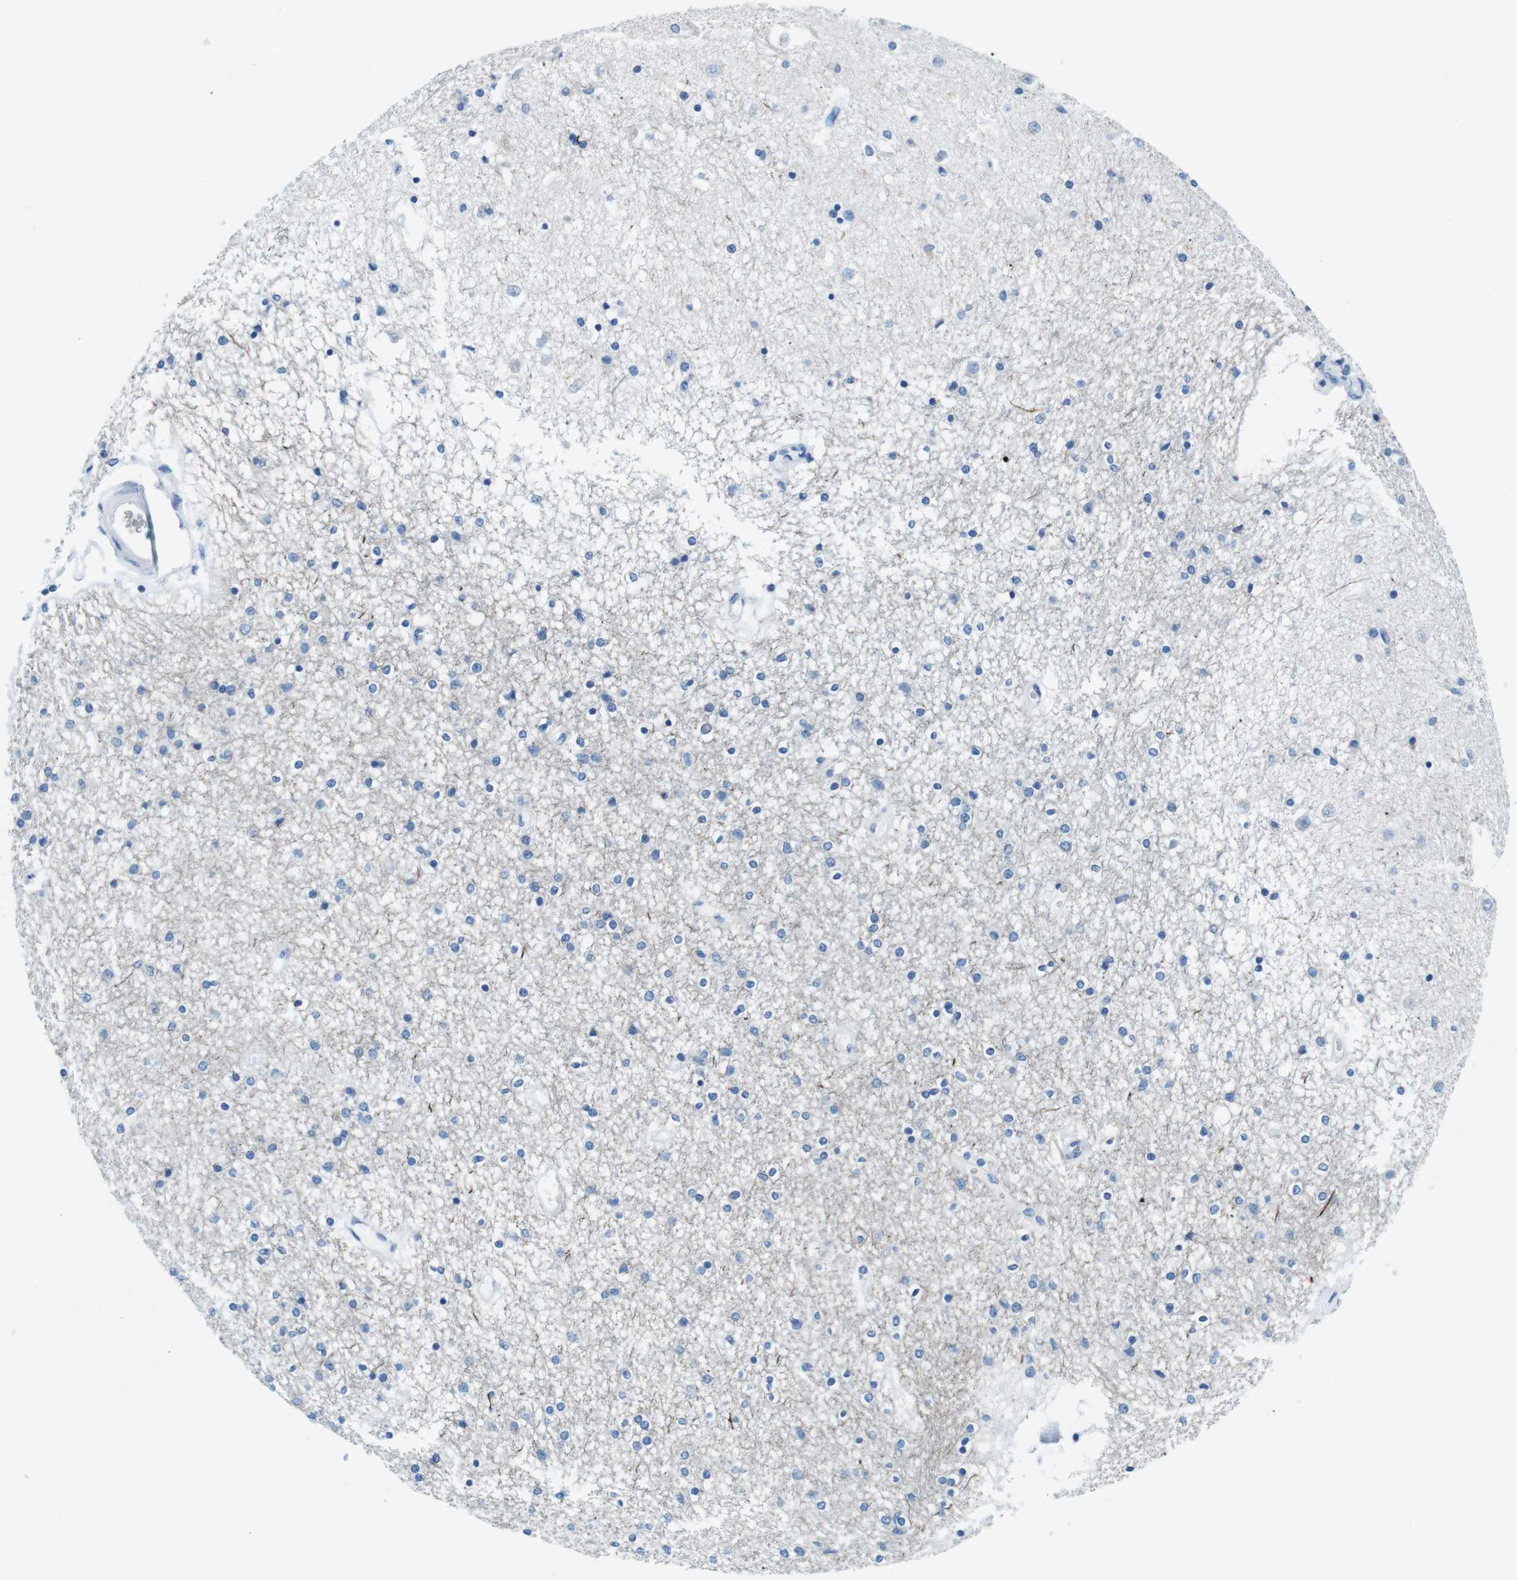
{"staining": {"intensity": "negative", "quantity": "none", "location": "none"}, "tissue": "caudate", "cell_type": "Glial cells", "image_type": "normal", "snomed": [{"axis": "morphology", "description": "Normal tissue, NOS"}, {"axis": "topography", "description": "Lateral ventricle wall"}], "caption": "Human caudate stained for a protein using IHC displays no positivity in glial cells.", "gene": "TFAP2C", "patient": {"sex": "female", "age": 54}}